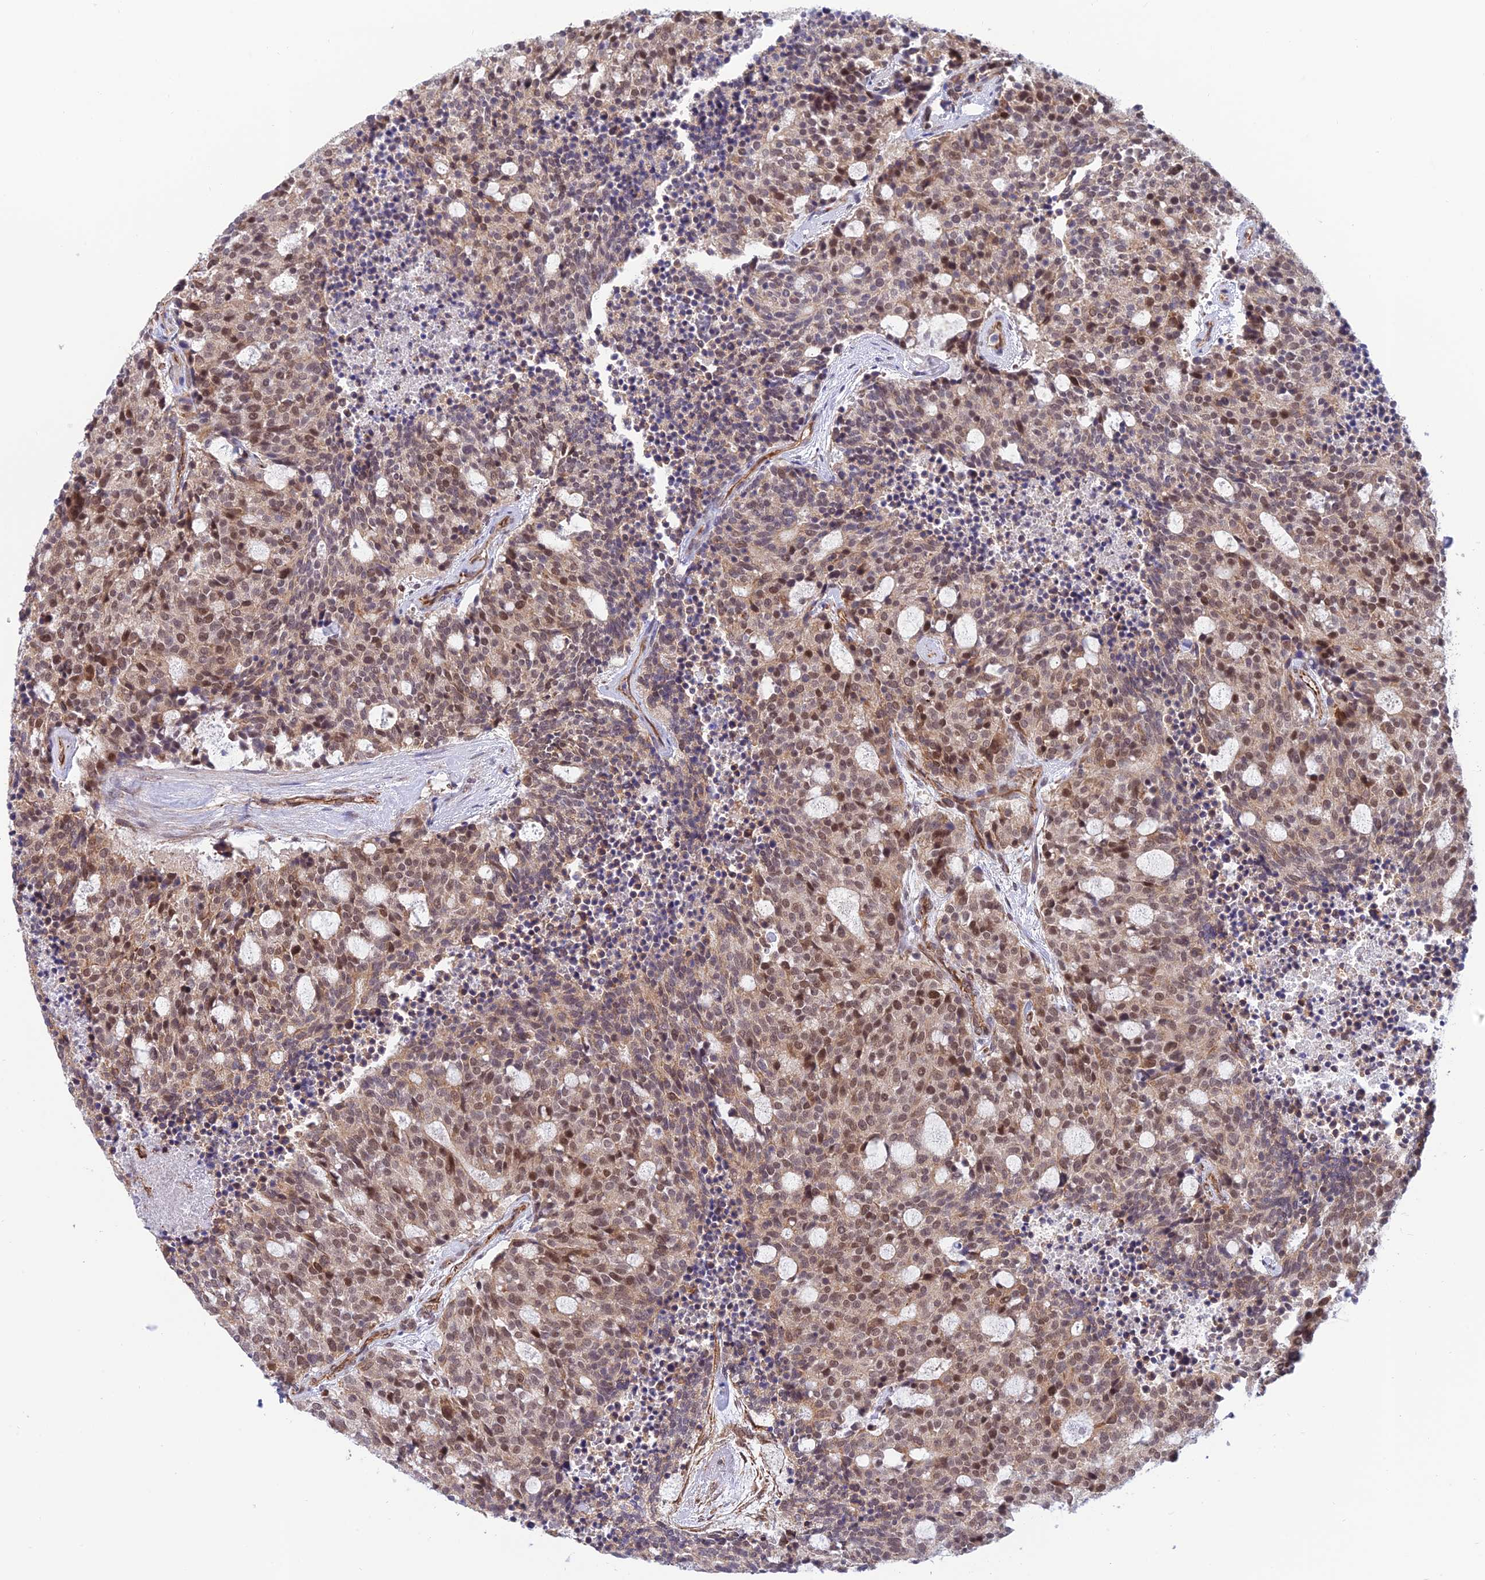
{"staining": {"intensity": "moderate", "quantity": ">75%", "location": "nuclear"}, "tissue": "carcinoid", "cell_type": "Tumor cells", "image_type": "cancer", "snomed": [{"axis": "morphology", "description": "Carcinoid, malignant, NOS"}, {"axis": "topography", "description": "Pancreas"}], "caption": "Protein staining by immunohistochemistry (IHC) exhibits moderate nuclear expression in approximately >75% of tumor cells in malignant carcinoid.", "gene": "PAGR1", "patient": {"sex": "female", "age": 54}}